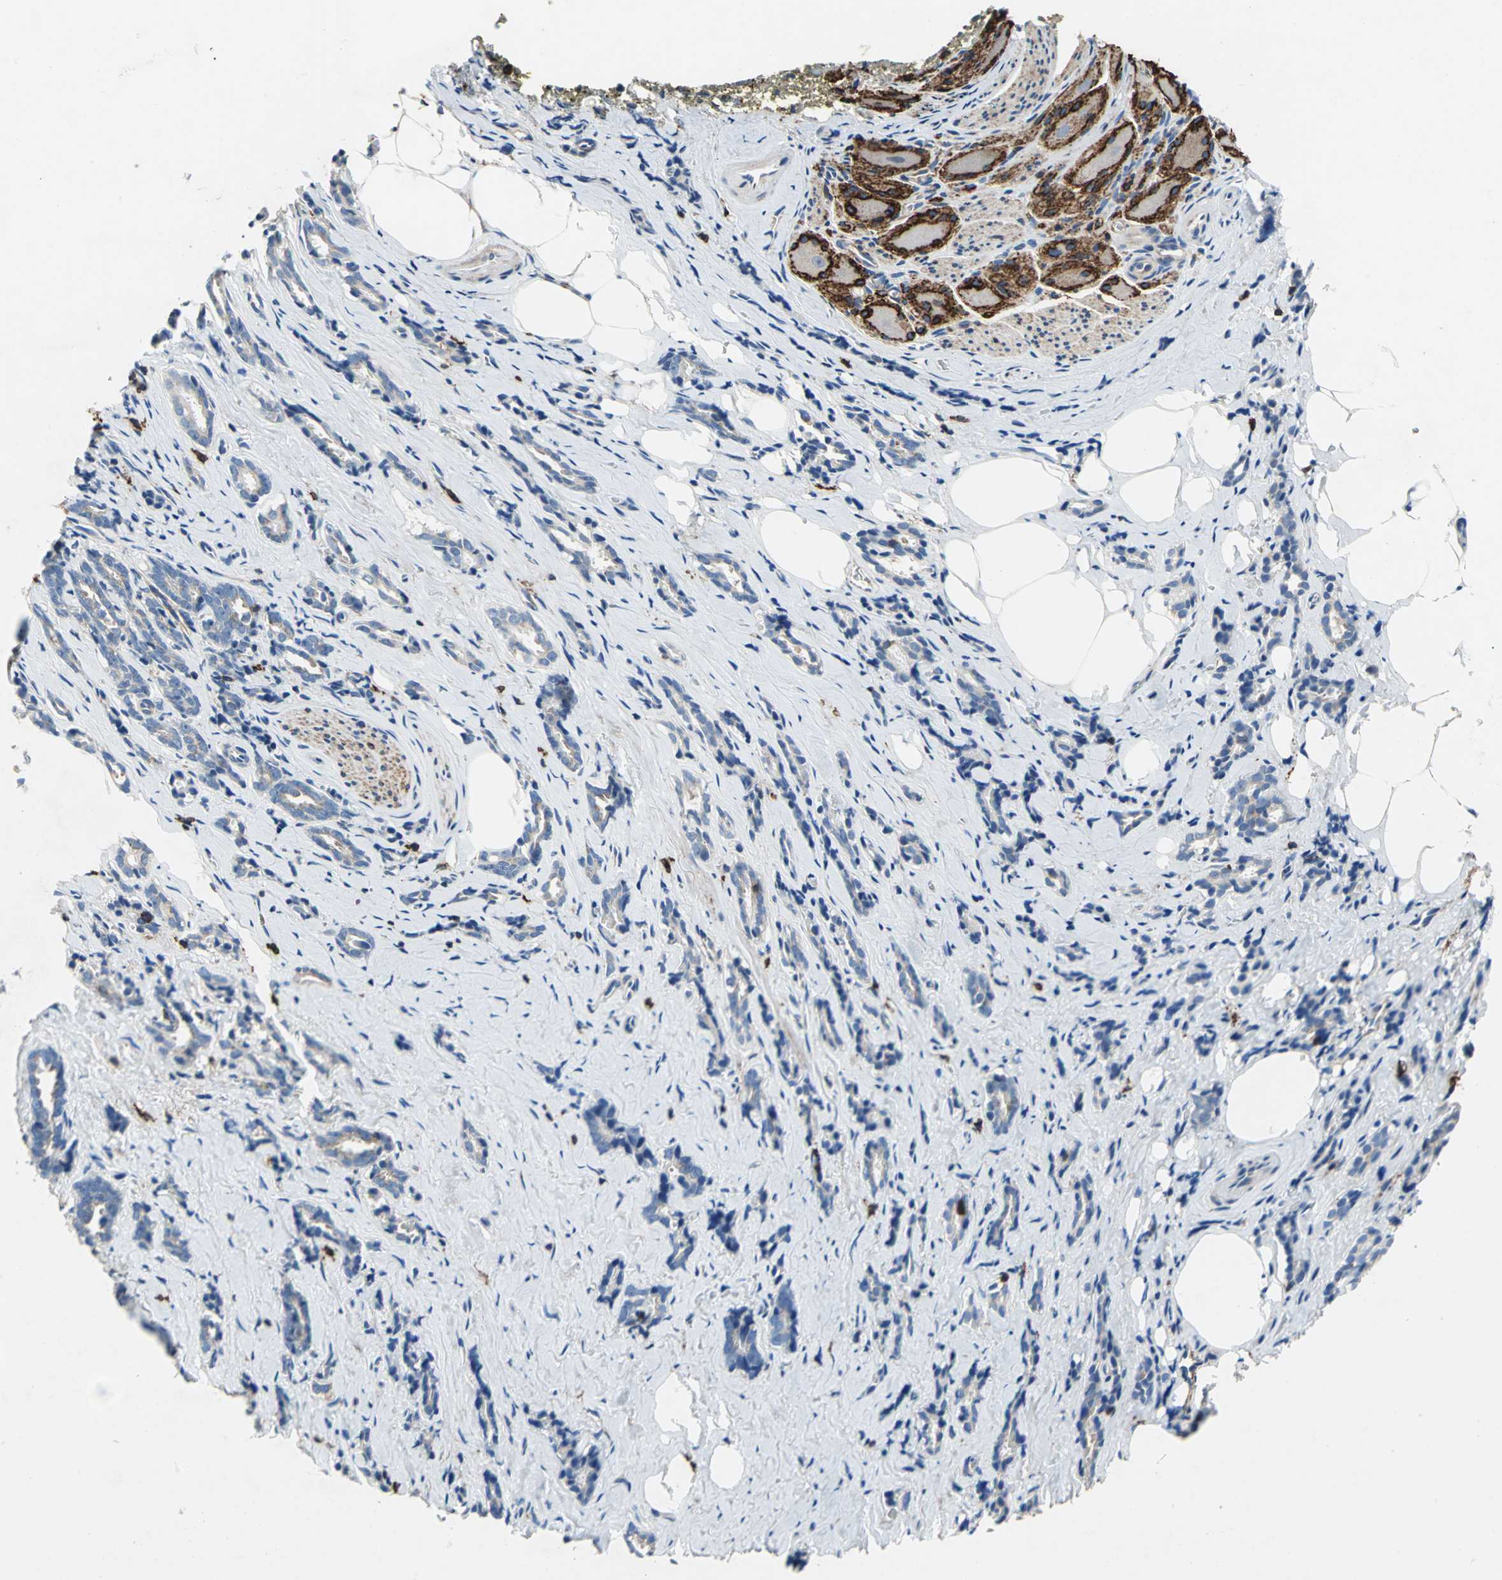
{"staining": {"intensity": "negative", "quantity": "none", "location": "none"}, "tissue": "prostate cancer", "cell_type": "Tumor cells", "image_type": "cancer", "snomed": [{"axis": "morphology", "description": "Adenocarcinoma, High grade"}, {"axis": "topography", "description": "Prostate"}], "caption": "Immunohistochemistry (IHC) photomicrograph of neoplastic tissue: human adenocarcinoma (high-grade) (prostate) stained with DAB (3,3'-diaminobenzidine) shows no significant protein positivity in tumor cells.", "gene": "CD44", "patient": {"sex": "male", "age": 67}}